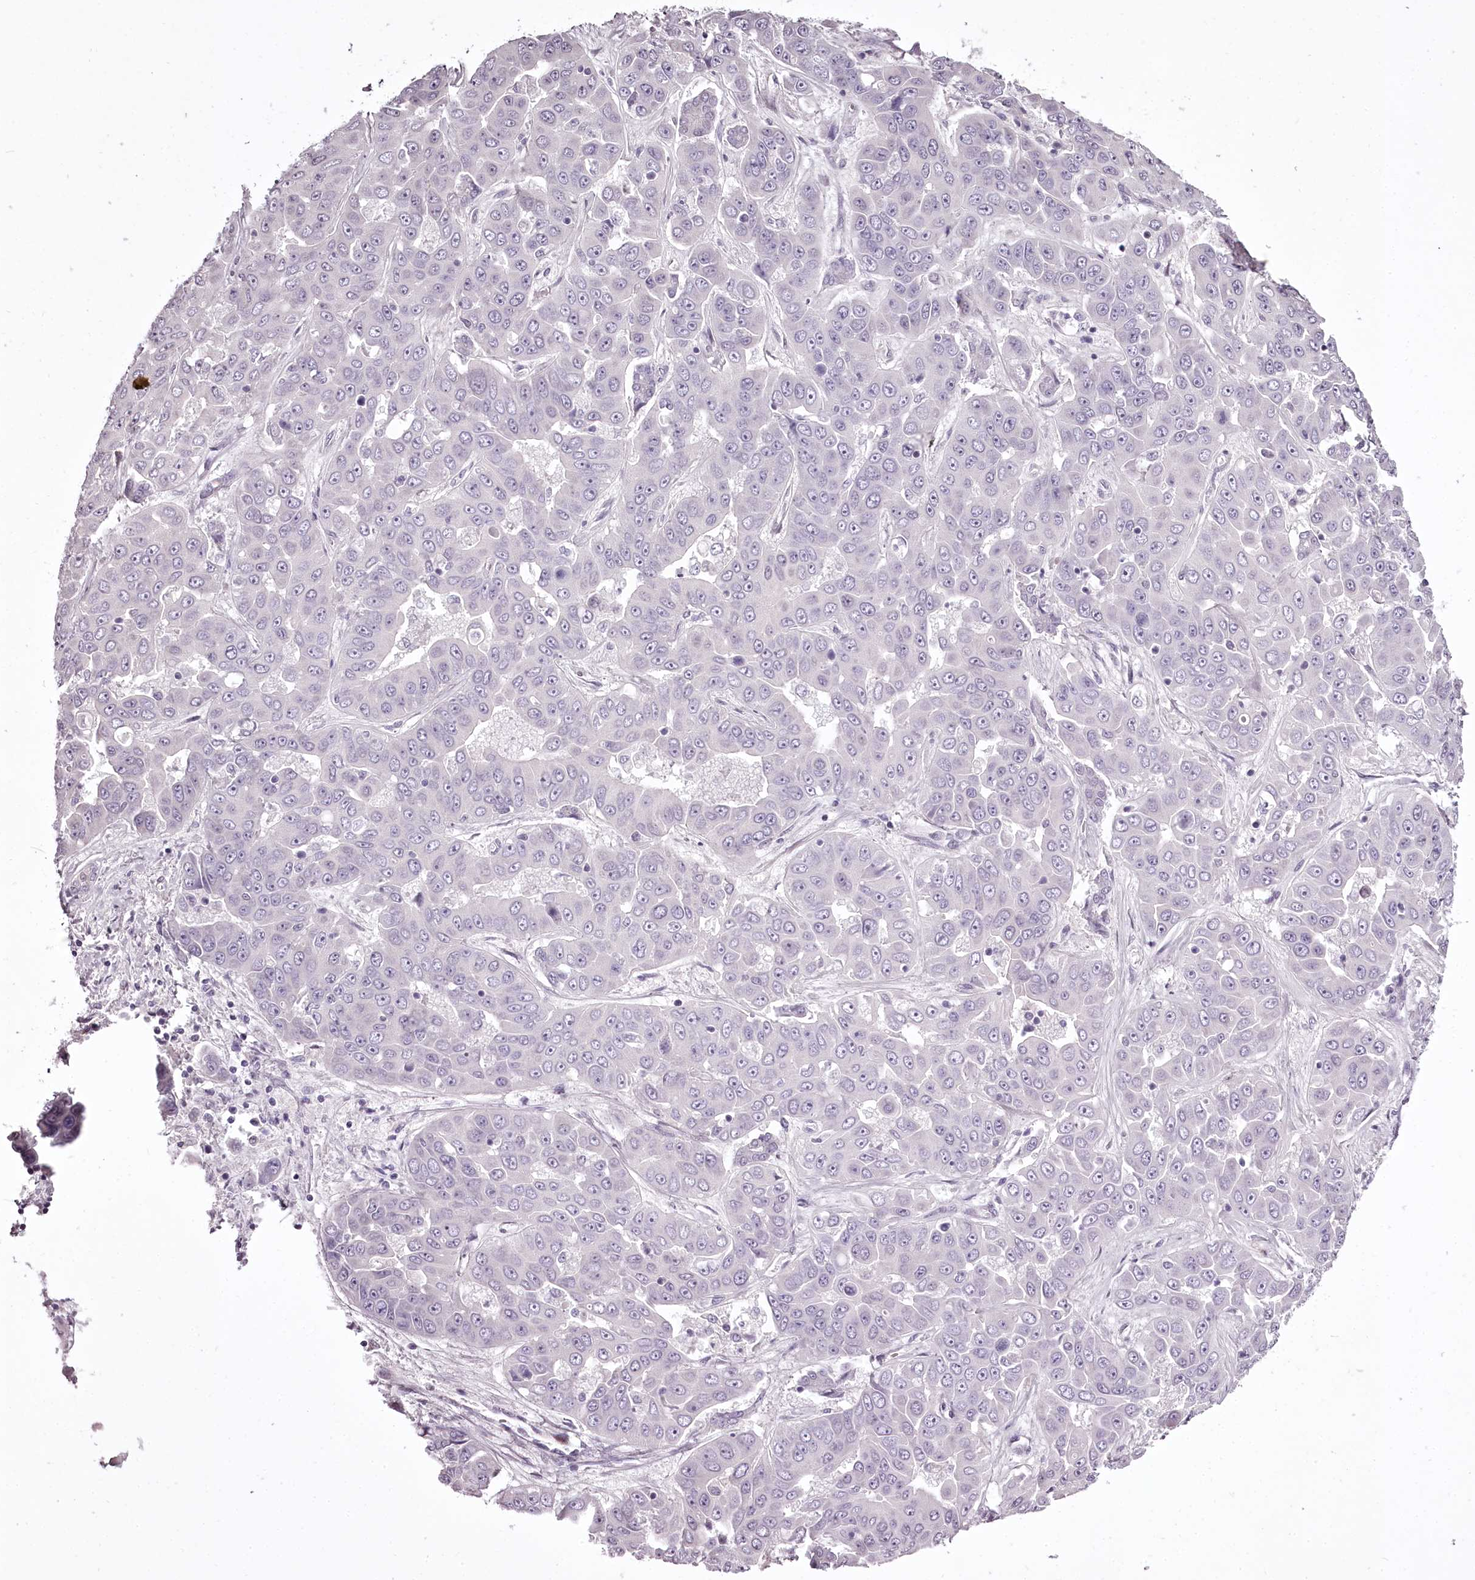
{"staining": {"intensity": "negative", "quantity": "none", "location": "none"}, "tissue": "liver cancer", "cell_type": "Tumor cells", "image_type": "cancer", "snomed": [{"axis": "morphology", "description": "Cholangiocarcinoma"}, {"axis": "topography", "description": "Liver"}], "caption": "This histopathology image is of liver cancer (cholangiocarcinoma) stained with IHC to label a protein in brown with the nuclei are counter-stained blue. There is no expression in tumor cells. (DAB immunohistochemistry visualized using brightfield microscopy, high magnification).", "gene": "C1orf56", "patient": {"sex": "female", "age": 52}}